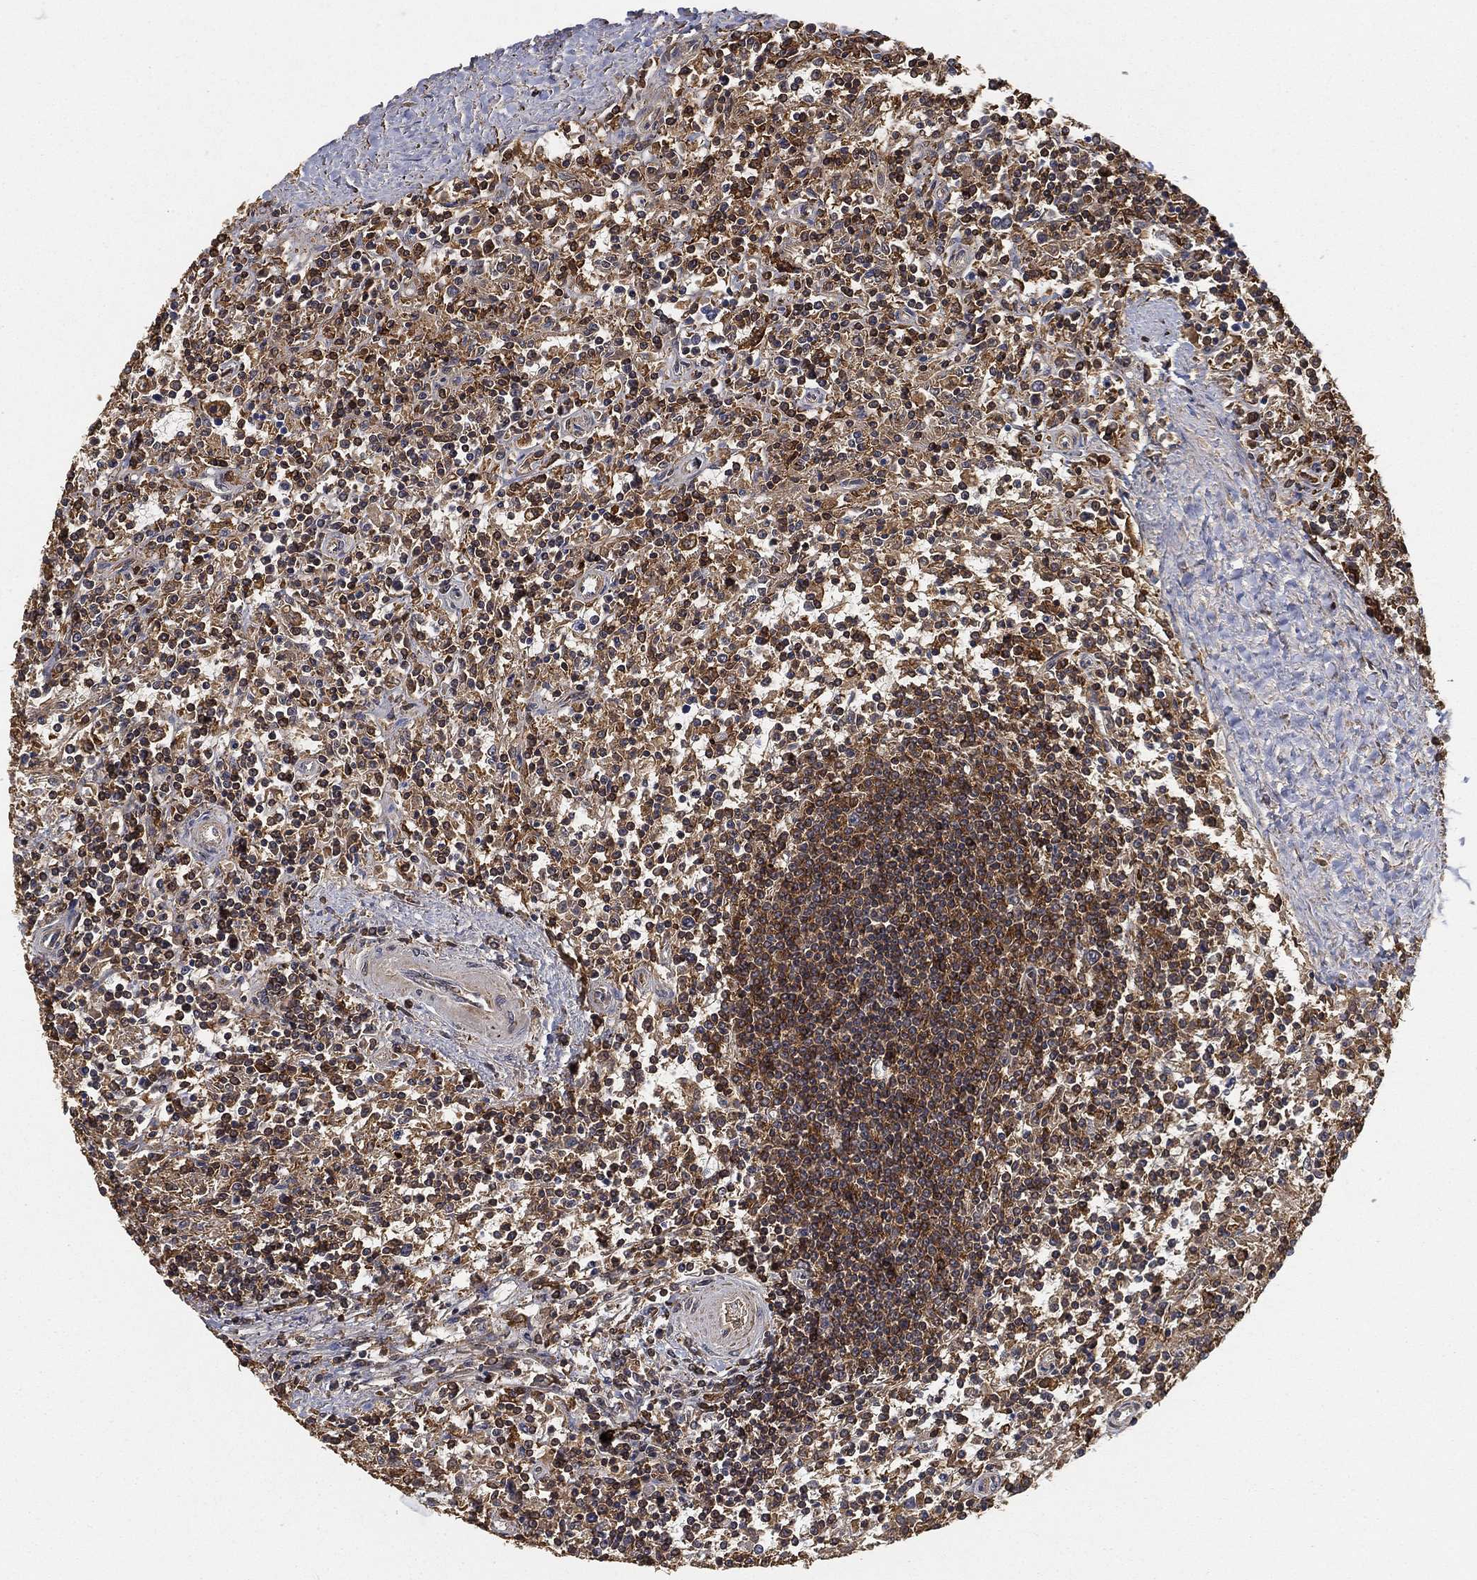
{"staining": {"intensity": "moderate", "quantity": "<25%", "location": "cytoplasmic/membranous"}, "tissue": "lymphoma", "cell_type": "Tumor cells", "image_type": "cancer", "snomed": [{"axis": "morphology", "description": "Malignant lymphoma, non-Hodgkin's type, Low grade"}, {"axis": "topography", "description": "Spleen"}], "caption": "Moderate cytoplasmic/membranous protein expression is identified in about <25% of tumor cells in malignant lymphoma, non-Hodgkin's type (low-grade). (DAB = brown stain, brightfield microscopy at high magnification).", "gene": "CRYL1", "patient": {"sex": "male", "age": 62}}